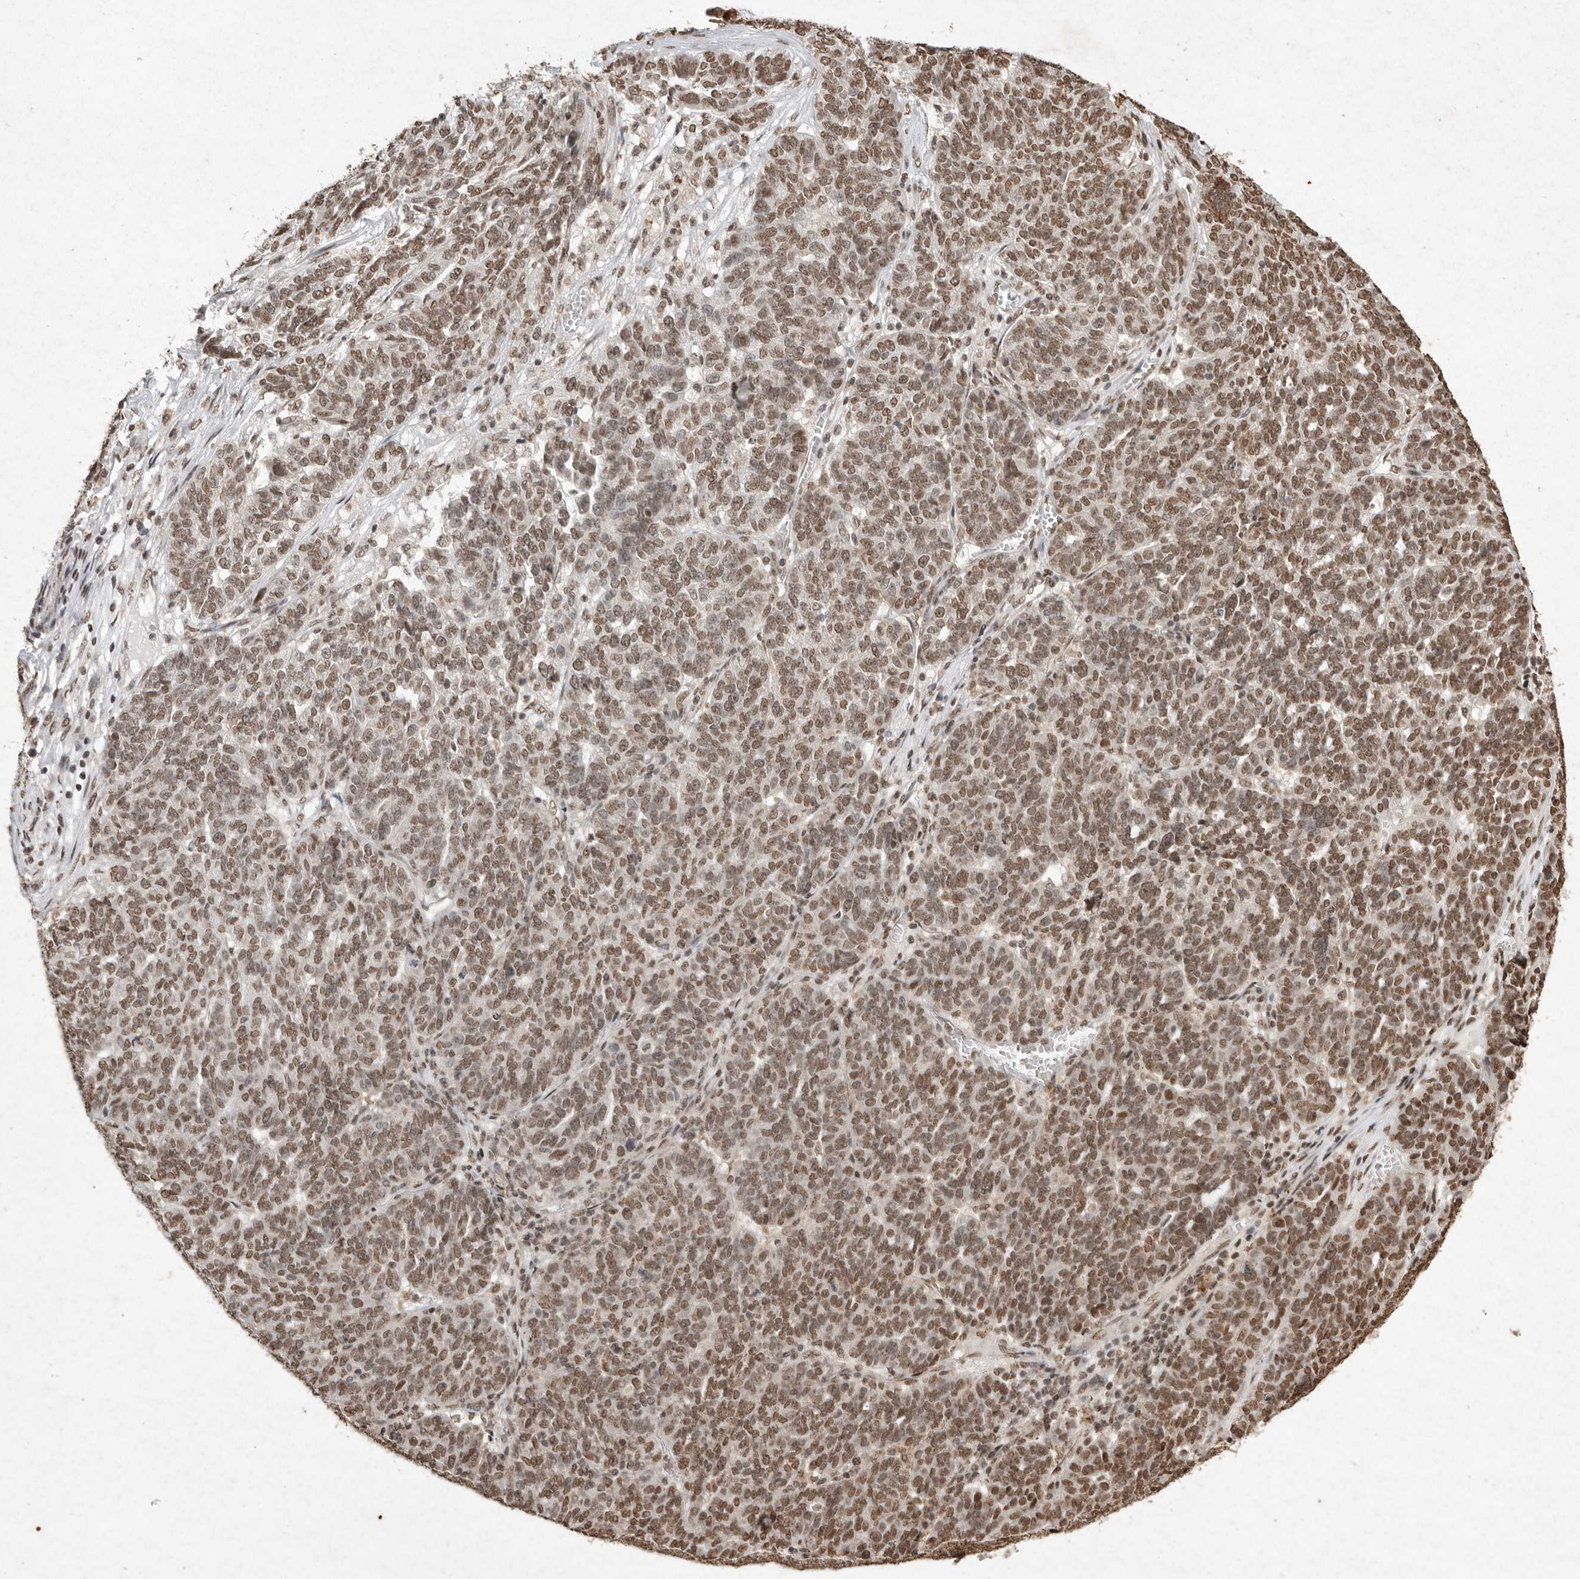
{"staining": {"intensity": "moderate", "quantity": ">75%", "location": "nuclear"}, "tissue": "ovarian cancer", "cell_type": "Tumor cells", "image_type": "cancer", "snomed": [{"axis": "morphology", "description": "Cystadenocarcinoma, serous, NOS"}, {"axis": "topography", "description": "Ovary"}], "caption": "Immunohistochemical staining of ovarian serous cystadenocarcinoma demonstrates moderate nuclear protein expression in approximately >75% of tumor cells. Immunohistochemistry stains the protein of interest in brown and the nuclei are stained blue.", "gene": "NKX3-2", "patient": {"sex": "female", "age": 59}}